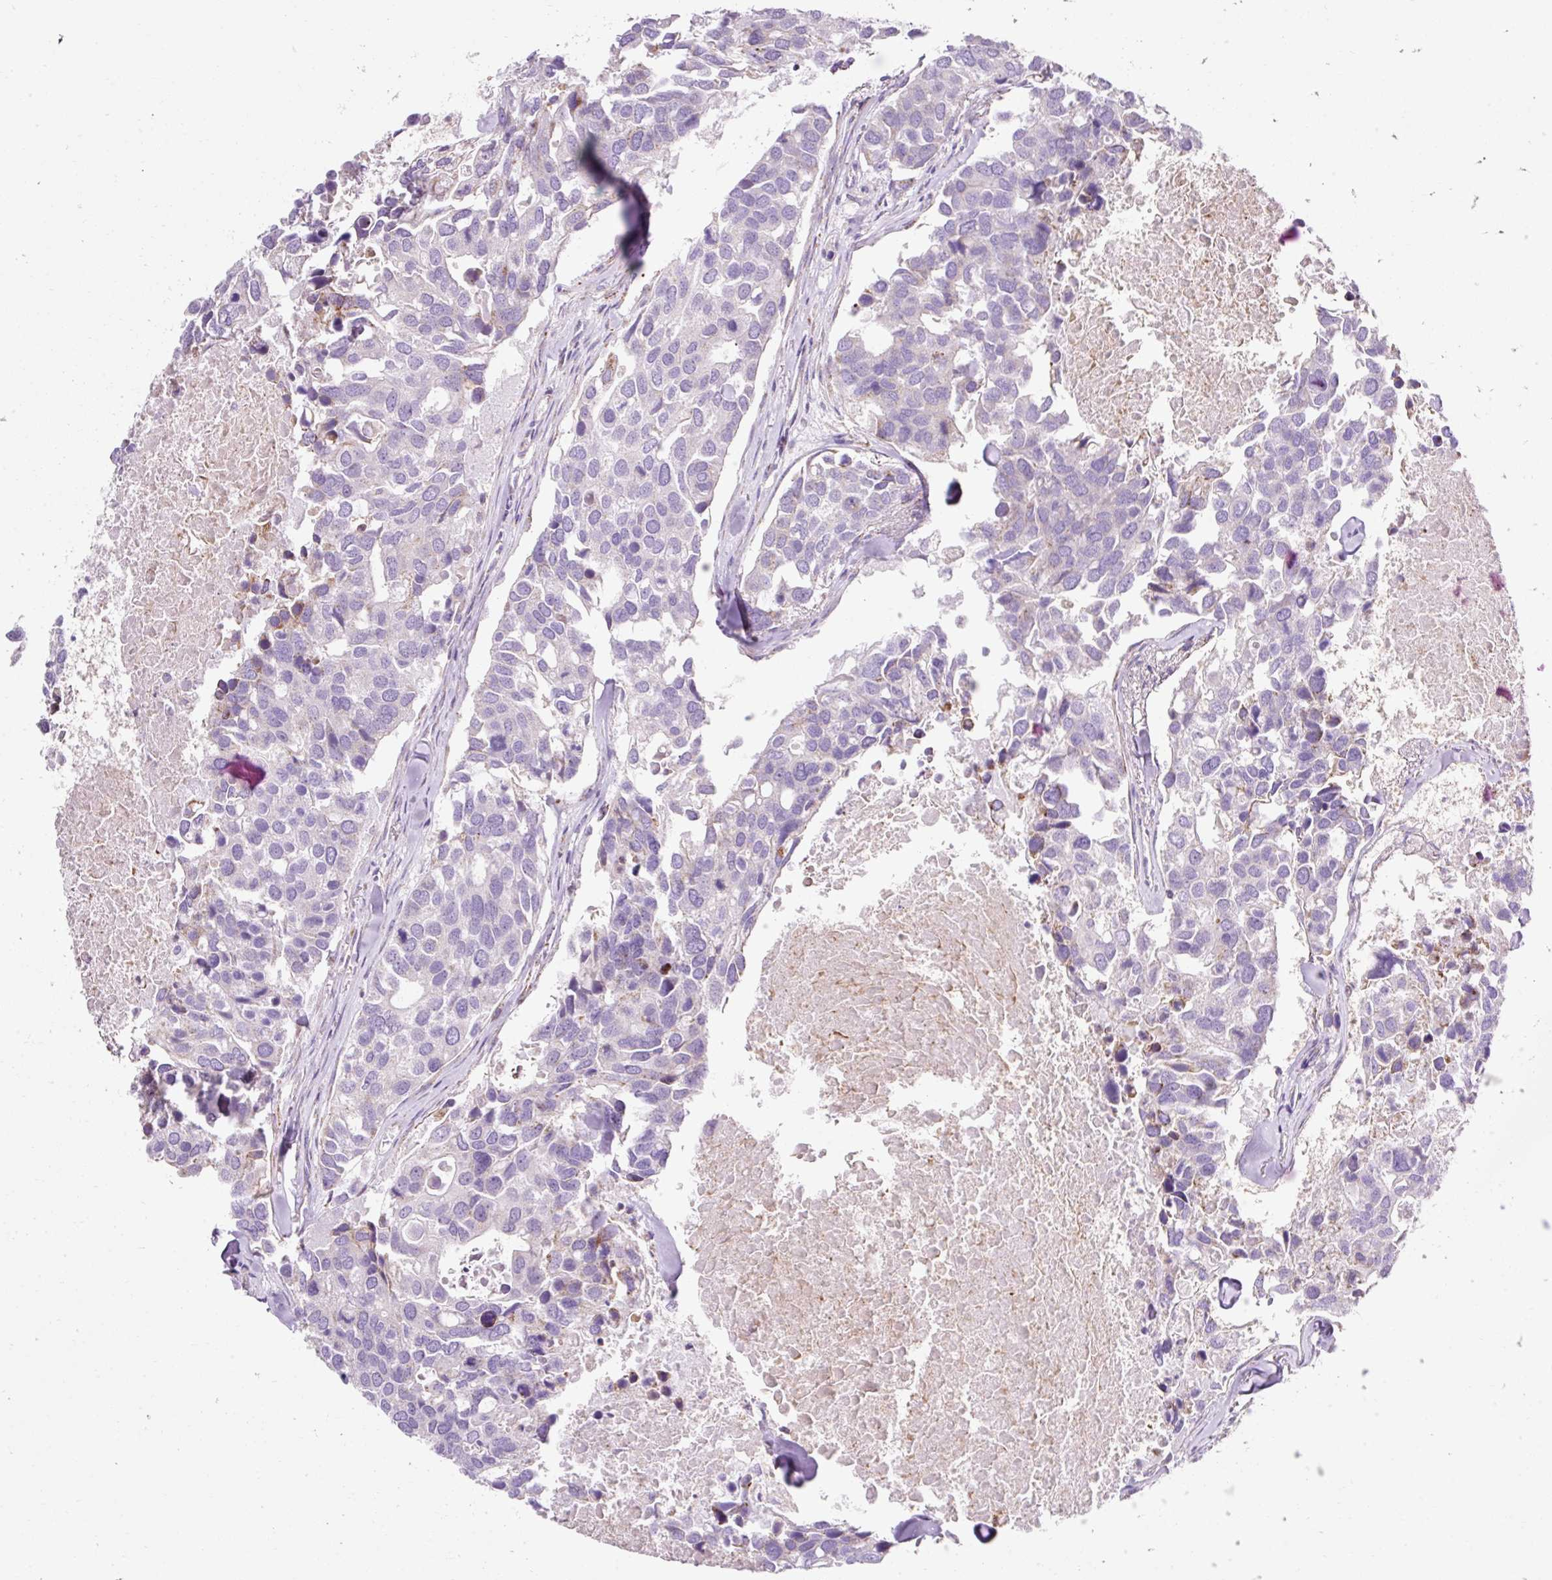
{"staining": {"intensity": "negative", "quantity": "none", "location": "none"}, "tissue": "breast cancer", "cell_type": "Tumor cells", "image_type": "cancer", "snomed": [{"axis": "morphology", "description": "Duct carcinoma"}, {"axis": "topography", "description": "Breast"}], "caption": "Image shows no significant protein expression in tumor cells of breast cancer (invasive ductal carcinoma).", "gene": "PLPP2", "patient": {"sex": "female", "age": 83}}